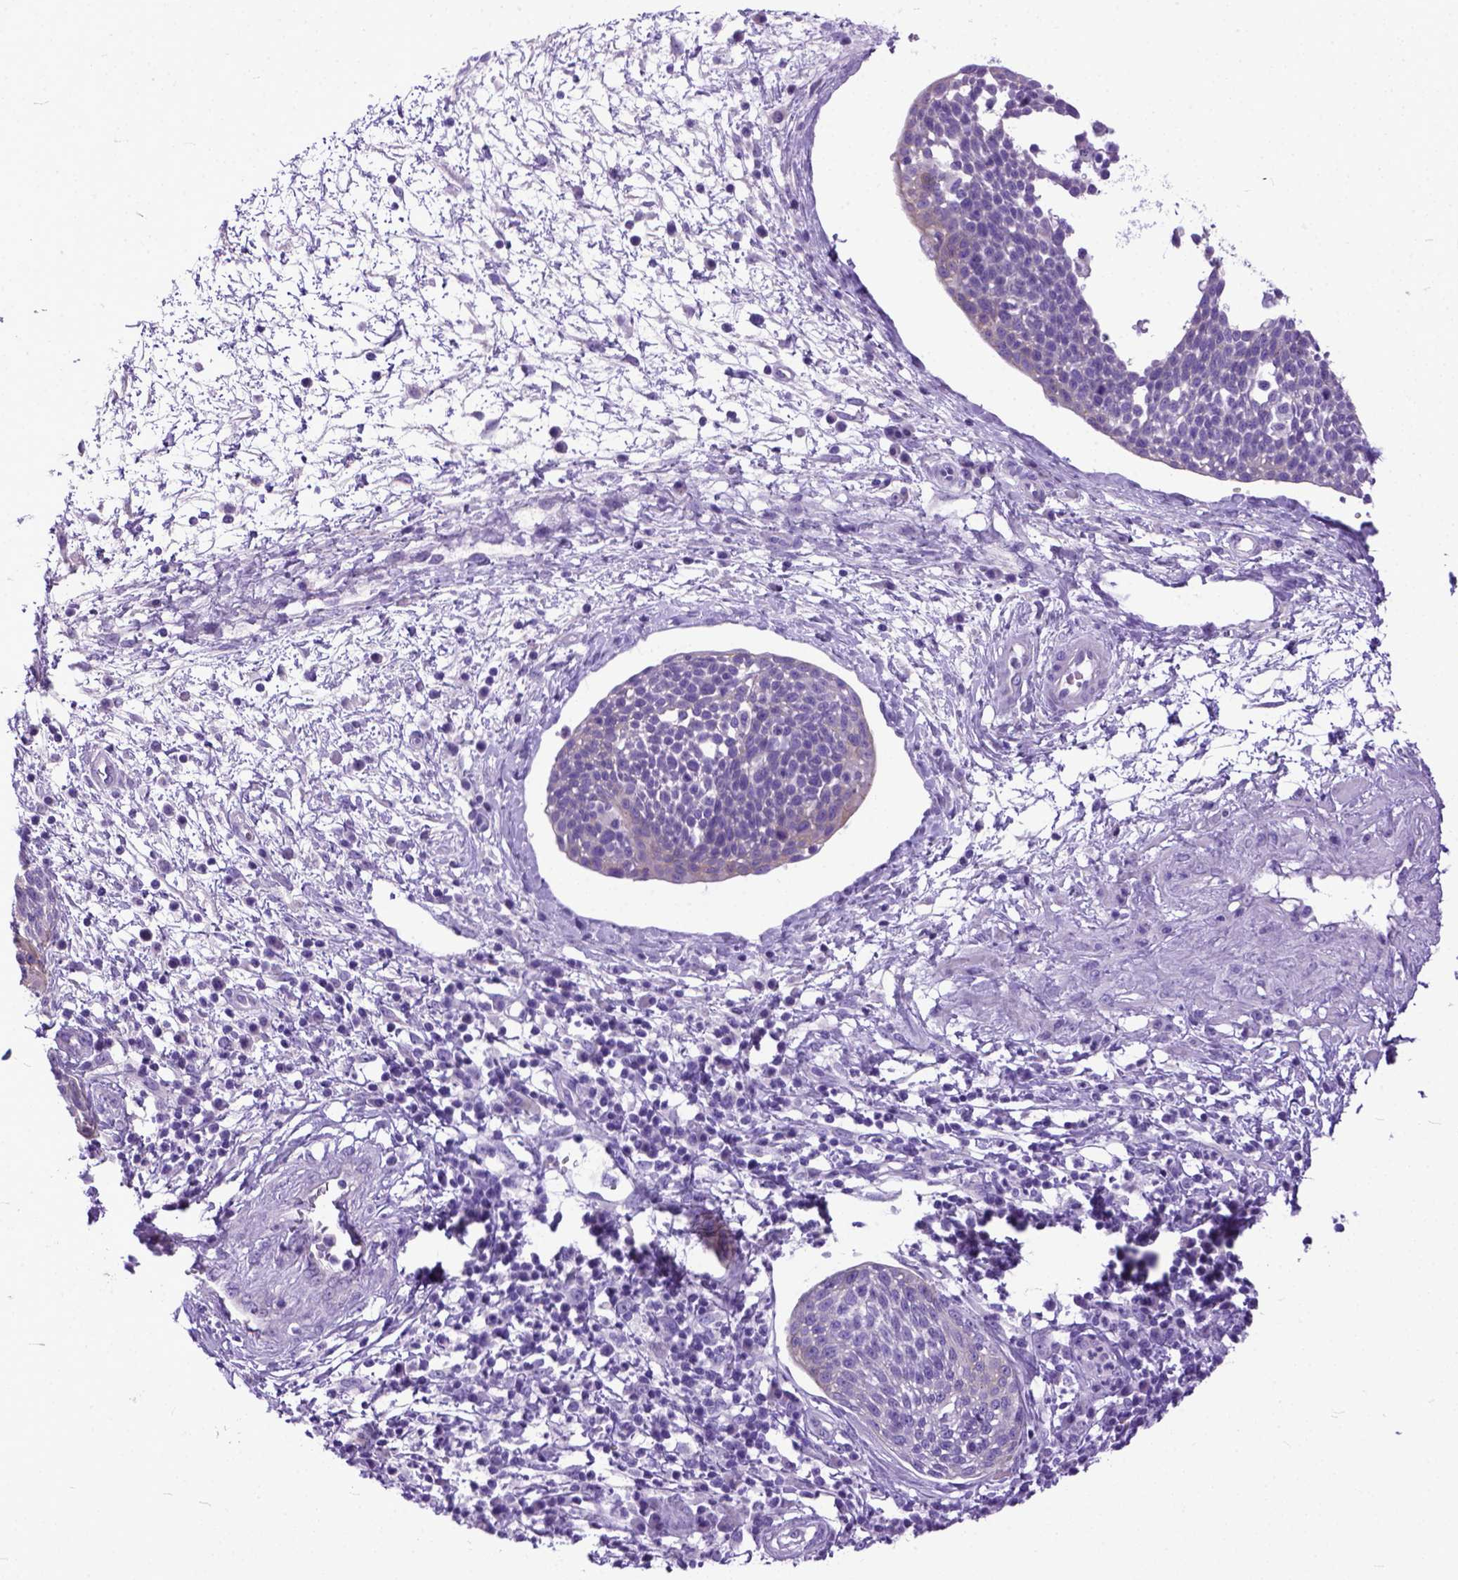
{"staining": {"intensity": "negative", "quantity": "none", "location": "none"}, "tissue": "cervical cancer", "cell_type": "Tumor cells", "image_type": "cancer", "snomed": [{"axis": "morphology", "description": "Squamous cell carcinoma, NOS"}, {"axis": "topography", "description": "Cervix"}], "caption": "This is a photomicrograph of immunohistochemistry staining of cervical squamous cell carcinoma, which shows no expression in tumor cells. (Brightfield microscopy of DAB (3,3'-diaminobenzidine) immunohistochemistry (IHC) at high magnification).", "gene": "PPL", "patient": {"sex": "female", "age": 34}}